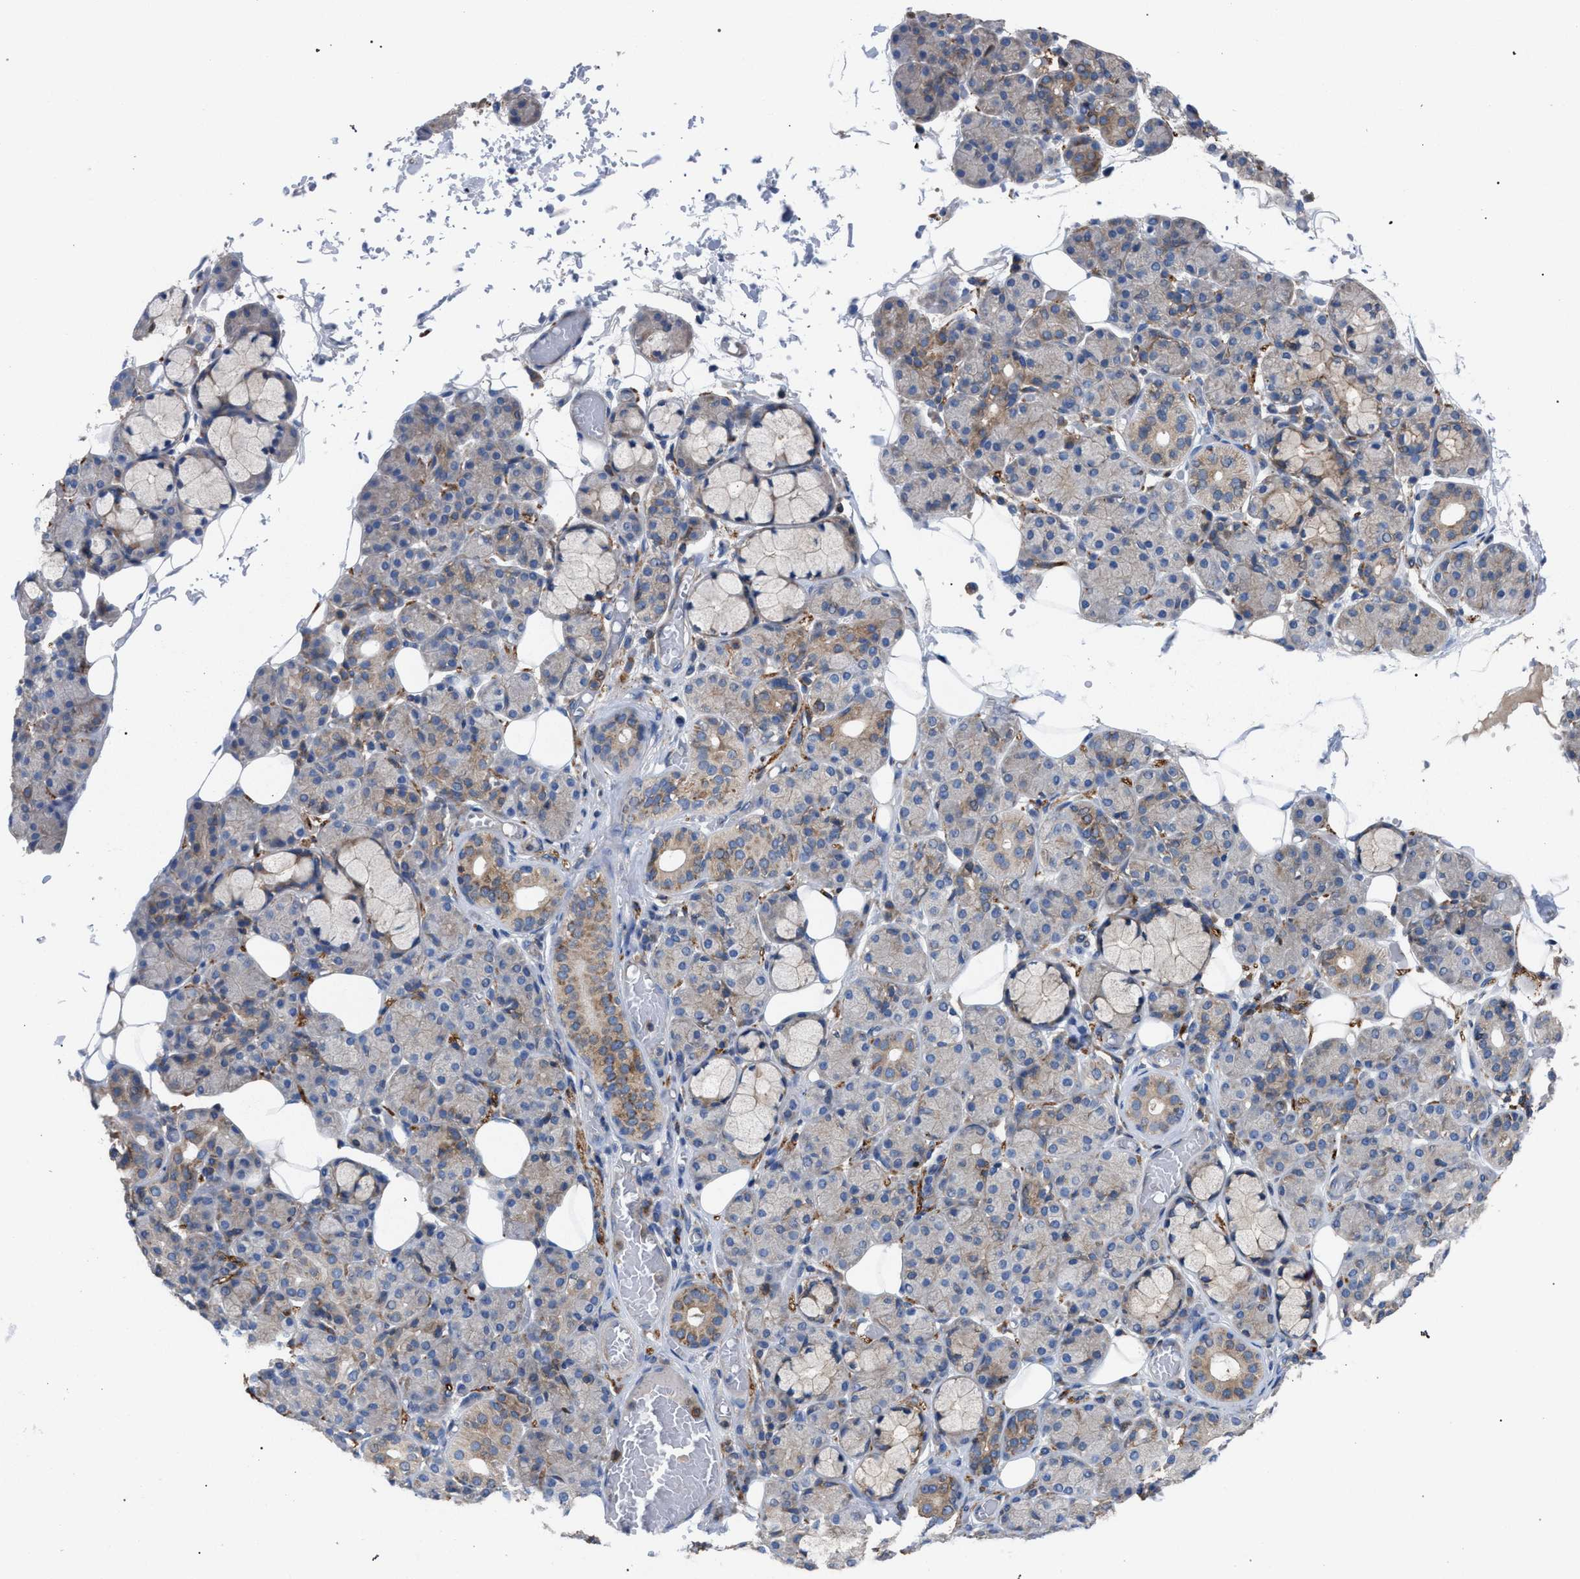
{"staining": {"intensity": "moderate", "quantity": "<25%", "location": "cytoplasmic/membranous"}, "tissue": "salivary gland", "cell_type": "Glandular cells", "image_type": "normal", "snomed": [{"axis": "morphology", "description": "Normal tissue, NOS"}, {"axis": "topography", "description": "Salivary gland"}], "caption": "Immunohistochemical staining of normal human salivary gland shows low levels of moderate cytoplasmic/membranous staining in approximately <25% of glandular cells.", "gene": "CDR2L", "patient": {"sex": "male", "age": 63}}